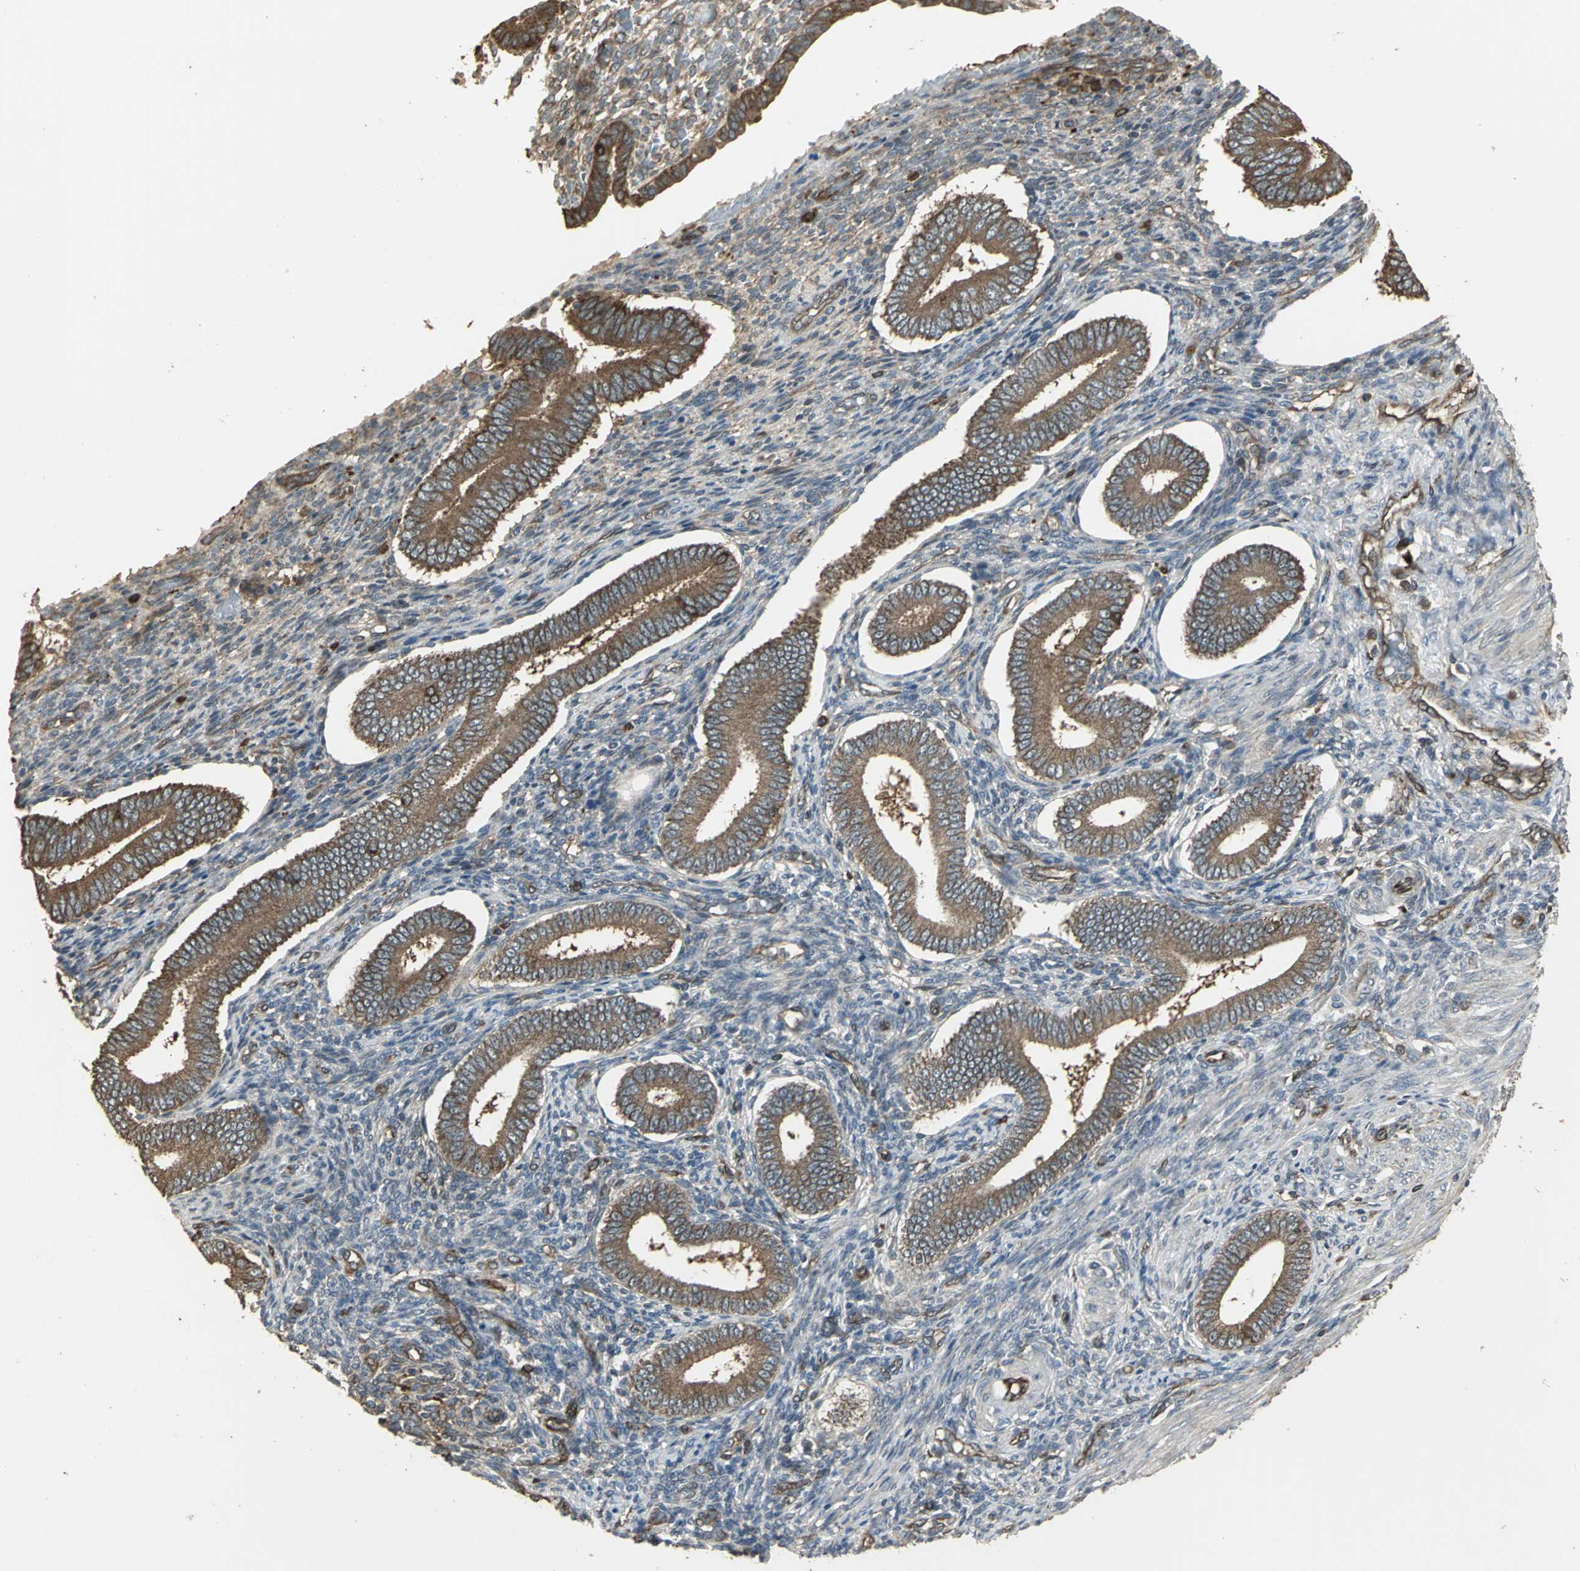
{"staining": {"intensity": "weak", "quantity": "25%-75%", "location": "cytoplasmic/membranous"}, "tissue": "endometrium", "cell_type": "Cells in endometrial stroma", "image_type": "normal", "snomed": [{"axis": "morphology", "description": "Normal tissue, NOS"}, {"axis": "topography", "description": "Endometrium"}], "caption": "DAB immunohistochemical staining of unremarkable endometrium shows weak cytoplasmic/membranous protein positivity in about 25%-75% of cells in endometrial stroma.", "gene": "PRXL2B", "patient": {"sex": "female", "age": 42}}